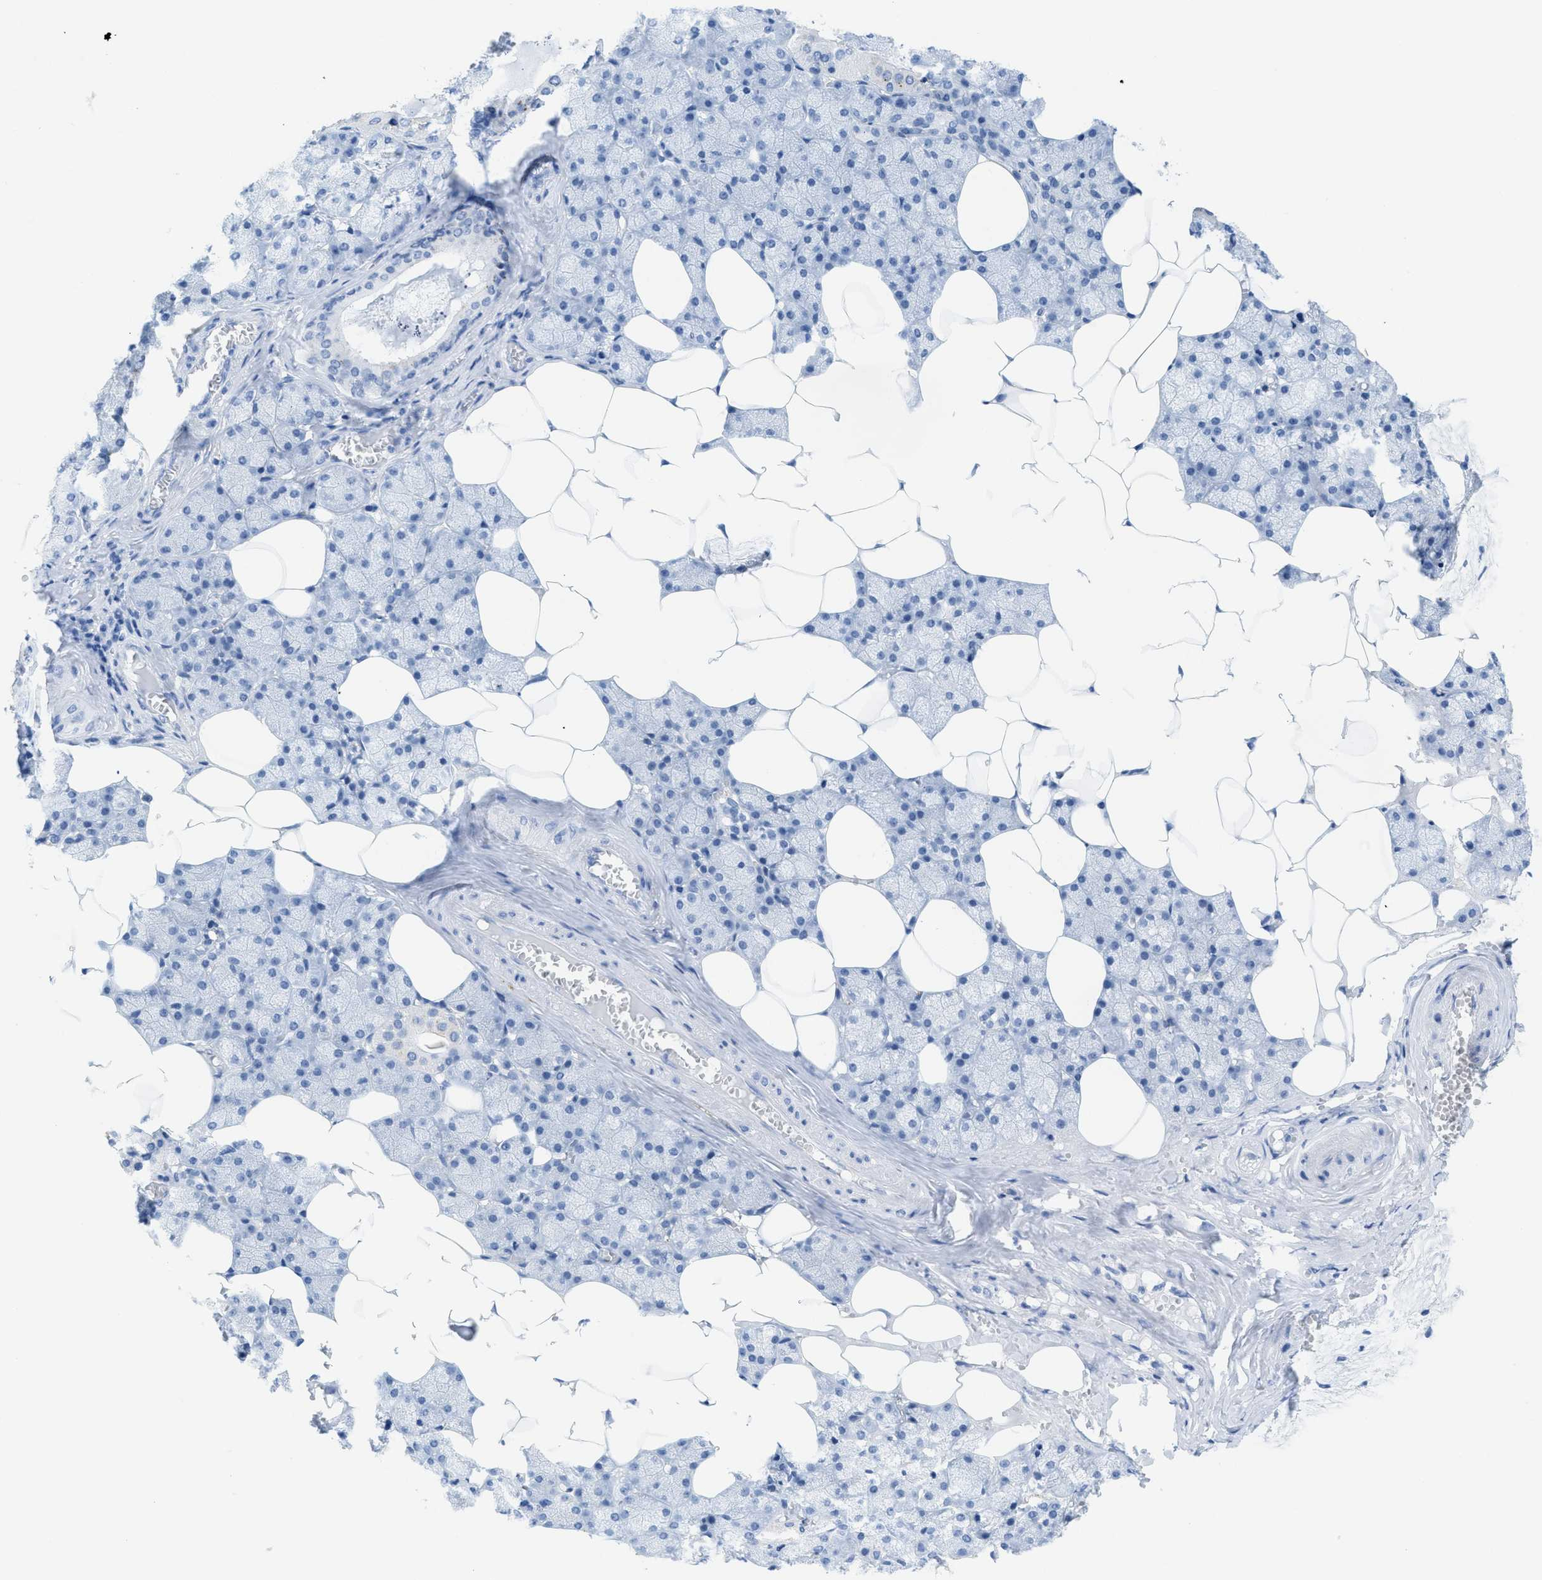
{"staining": {"intensity": "moderate", "quantity": "<25%", "location": "cytoplasmic/membranous"}, "tissue": "salivary gland", "cell_type": "Glandular cells", "image_type": "normal", "snomed": [{"axis": "morphology", "description": "Normal tissue, NOS"}, {"axis": "topography", "description": "Salivary gland"}], "caption": "Immunohistochemistry image of normal human salivary gland stained for a protein (brown), which exhibits low levels of moderate cytoplasmic/membranous staining in about <25% of glandular cells.", "gene": "WDR4", "patient": {"sex": "male", "age": 62}}